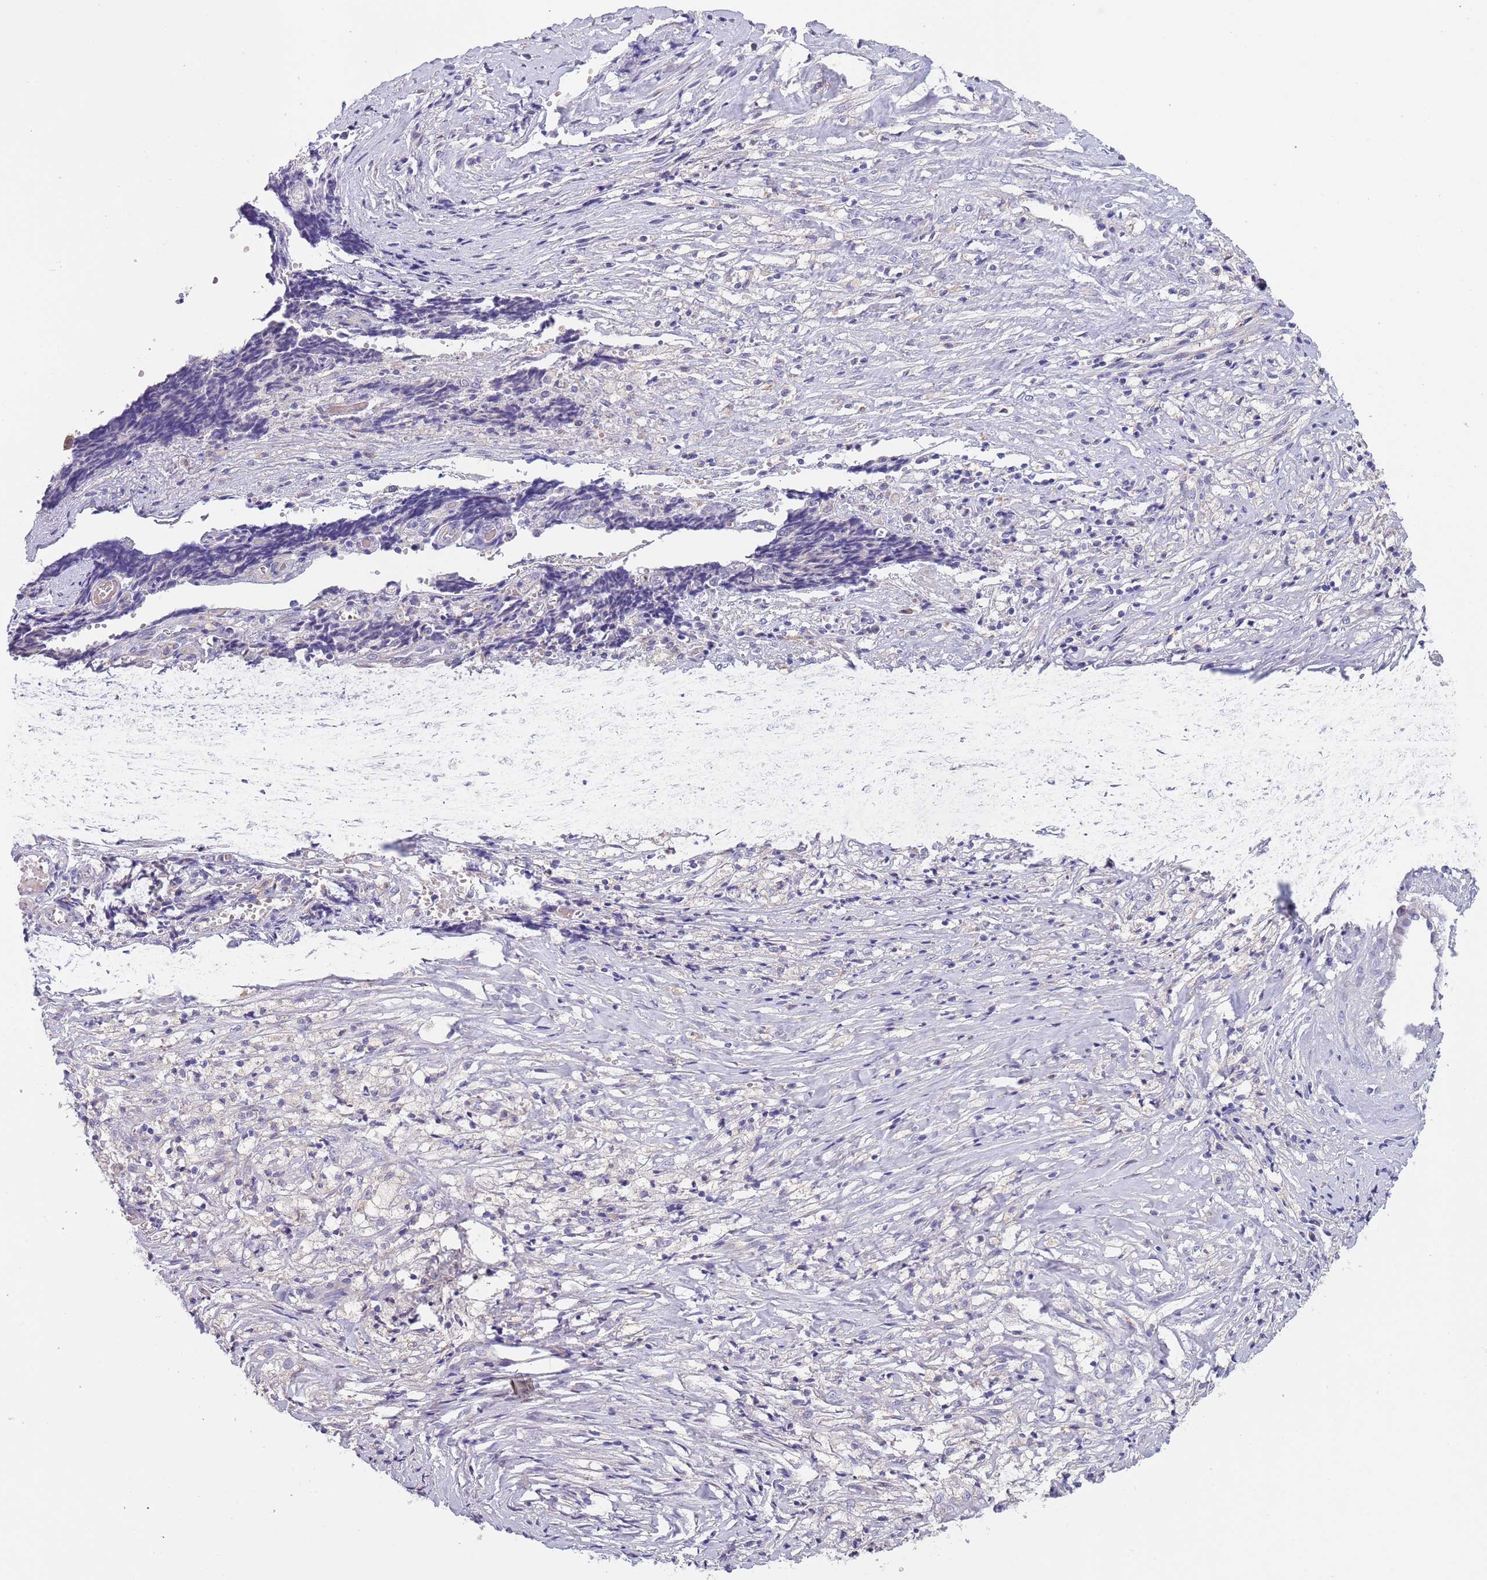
{"staining": {"intensity": "negative", "quantity": "none", "location": "none"}, "tissue": "ovarian cancer", "cell_type": "Tumor cells", "image_type": "cancer", "snomed": [{"axis": "morphology", "description": "Carcinoma, endometroid"}, {"axis": "topography", "description": "Ovary"}], "caption": "High power microscopy image of an IHC histopathology image of endometroid carcinoma (ovarian), revealing no significant expression in tumor cells.", "gene": "MAN1C1", "patient": {"sex": "female", "age": 42}}